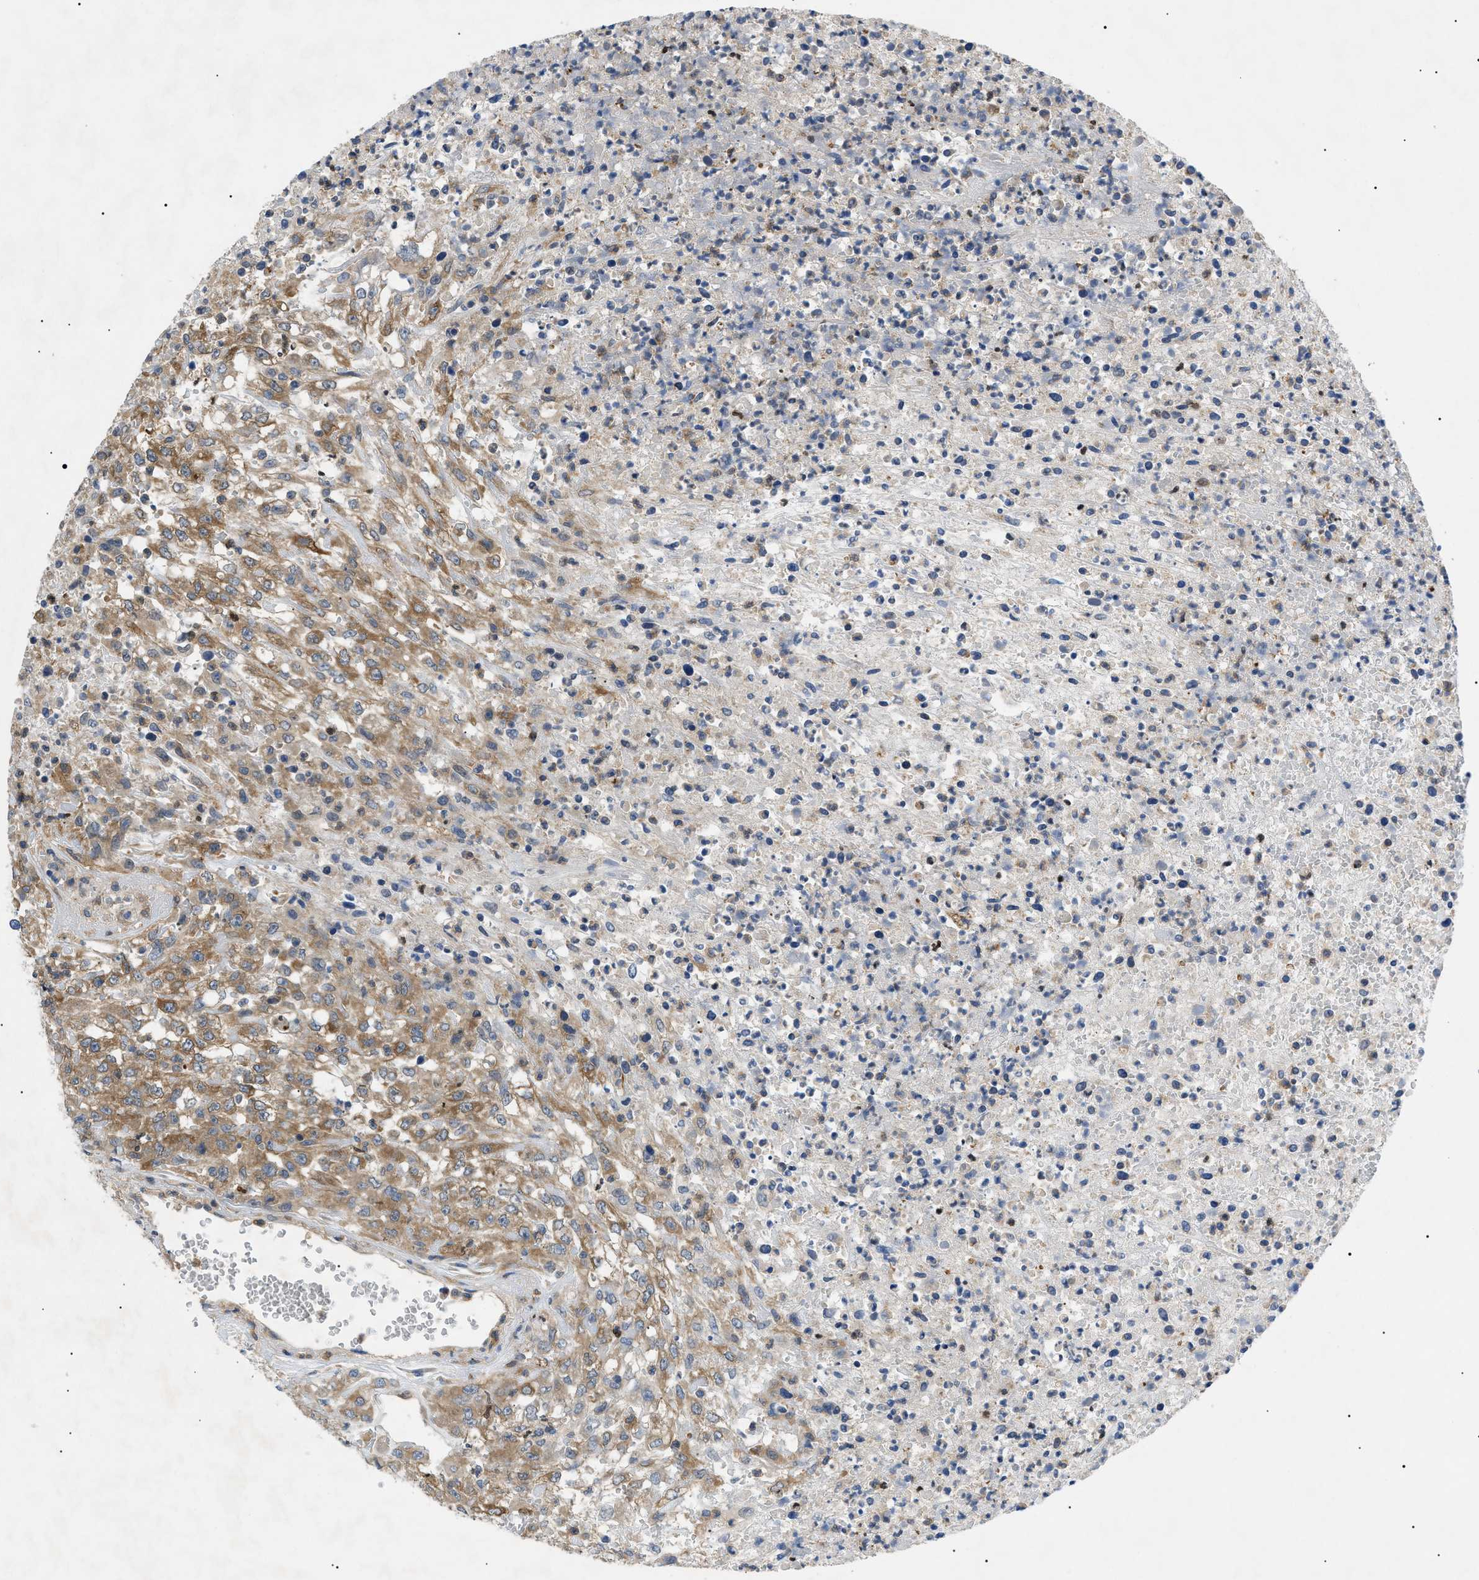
{"staining": {"intensity": "moderate", "quantity": ">75%", "location": "cytoplasmic/membranous"}, "tissue": "urothelial cancer", "cell_type": "Tumor cells", "image_type": "cancer", "snomed": [{"axis": "morphology", "description": "Urothelial carcinoma, High grade"}, {"axis": "topography", "description": "Urinary bladder"}], "caption": "There is medium levels of moderate cytoplasmic/membranous expression in tumor cells of urothelial carcinoma (high-grade), as demonstrated by immunohistochemical staining (brown color).", "gene": "RIPK1", "patient": {"sex": "male", "age": 46}}